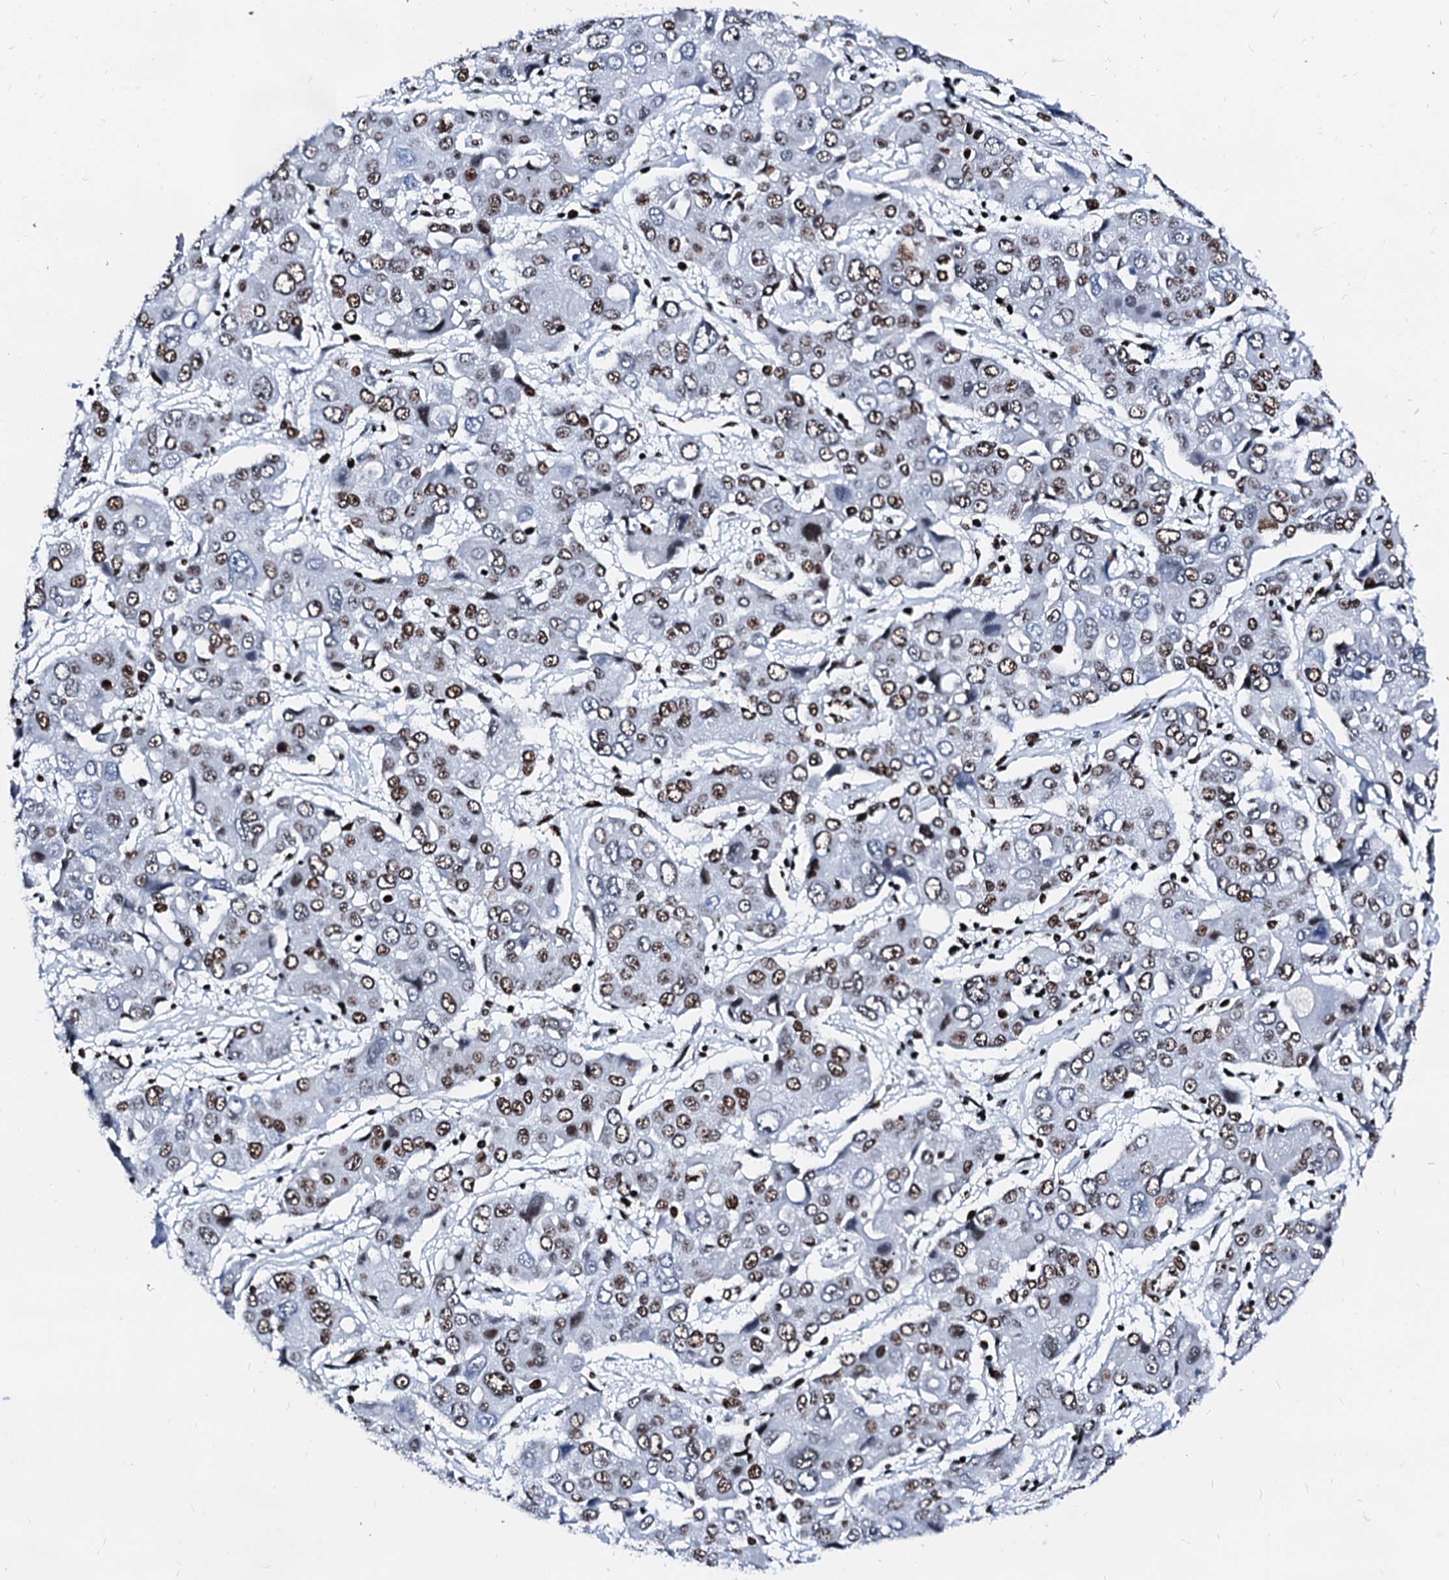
{"staining": {"intensity": "moderate", "quantity": ">75%", "location": "nuclear"}, "tissue": "liver cancer", "cell_type": "Tumor cells", "image_type": "cancer", "snomed": [{"axis": "morphology", "description": "Cholangiocarcinoma"}, {"axis": "topography", "description": "Liver"}], "caption": "DAB immunohistochemical staining of liver cholangiocarcinoma shows moderate nuclear protein staining in approximately >75% of tumor cells. The protein of interest is stained brown, and the nuclei are stained in blue (DAB IHC with brightfield microscopy, high magnification).", "gene": "RALY", "patient": {"sex": "male", "age": 67}}